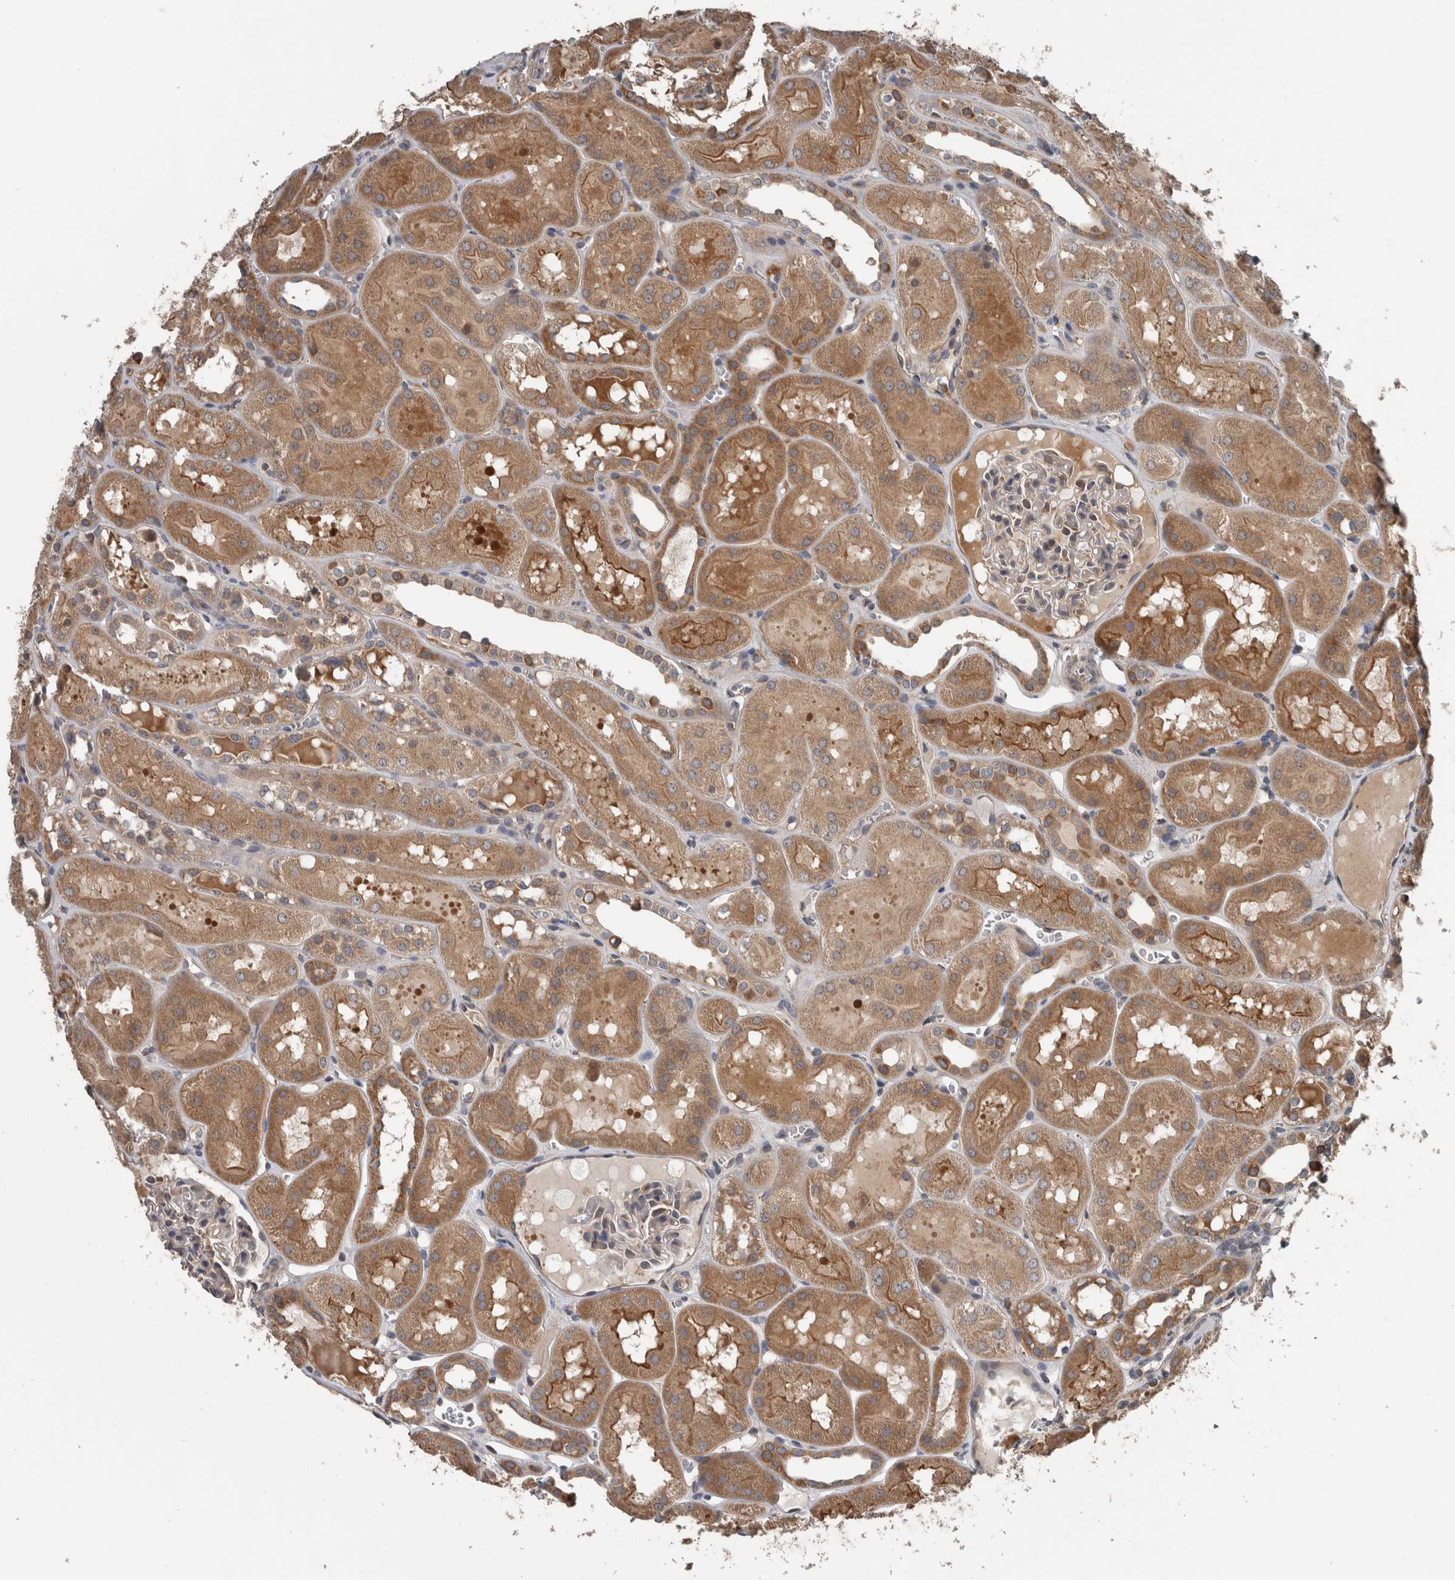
{"staining": {"intensity": "negative", "quantity": "none", "location": "none"}, "tissue": "kidney", "cell_type": "Cells in glomeruli", "image_type": "normal", "snomed": [{"axis": "morphology", "description": "Normal tissue, NOS"}, {"axis": "topography", "description": "Kidney"}, {"axis": "topography", "description": "Urinary bladder"}], "caption": "Immunohistochemical staining of benign human kidney exhibits no significant expression in cells in glomeruli. Nuclei are stained in blue.", "gene": "RIOK3", "patient": {"sex": "male", "age": 16}}